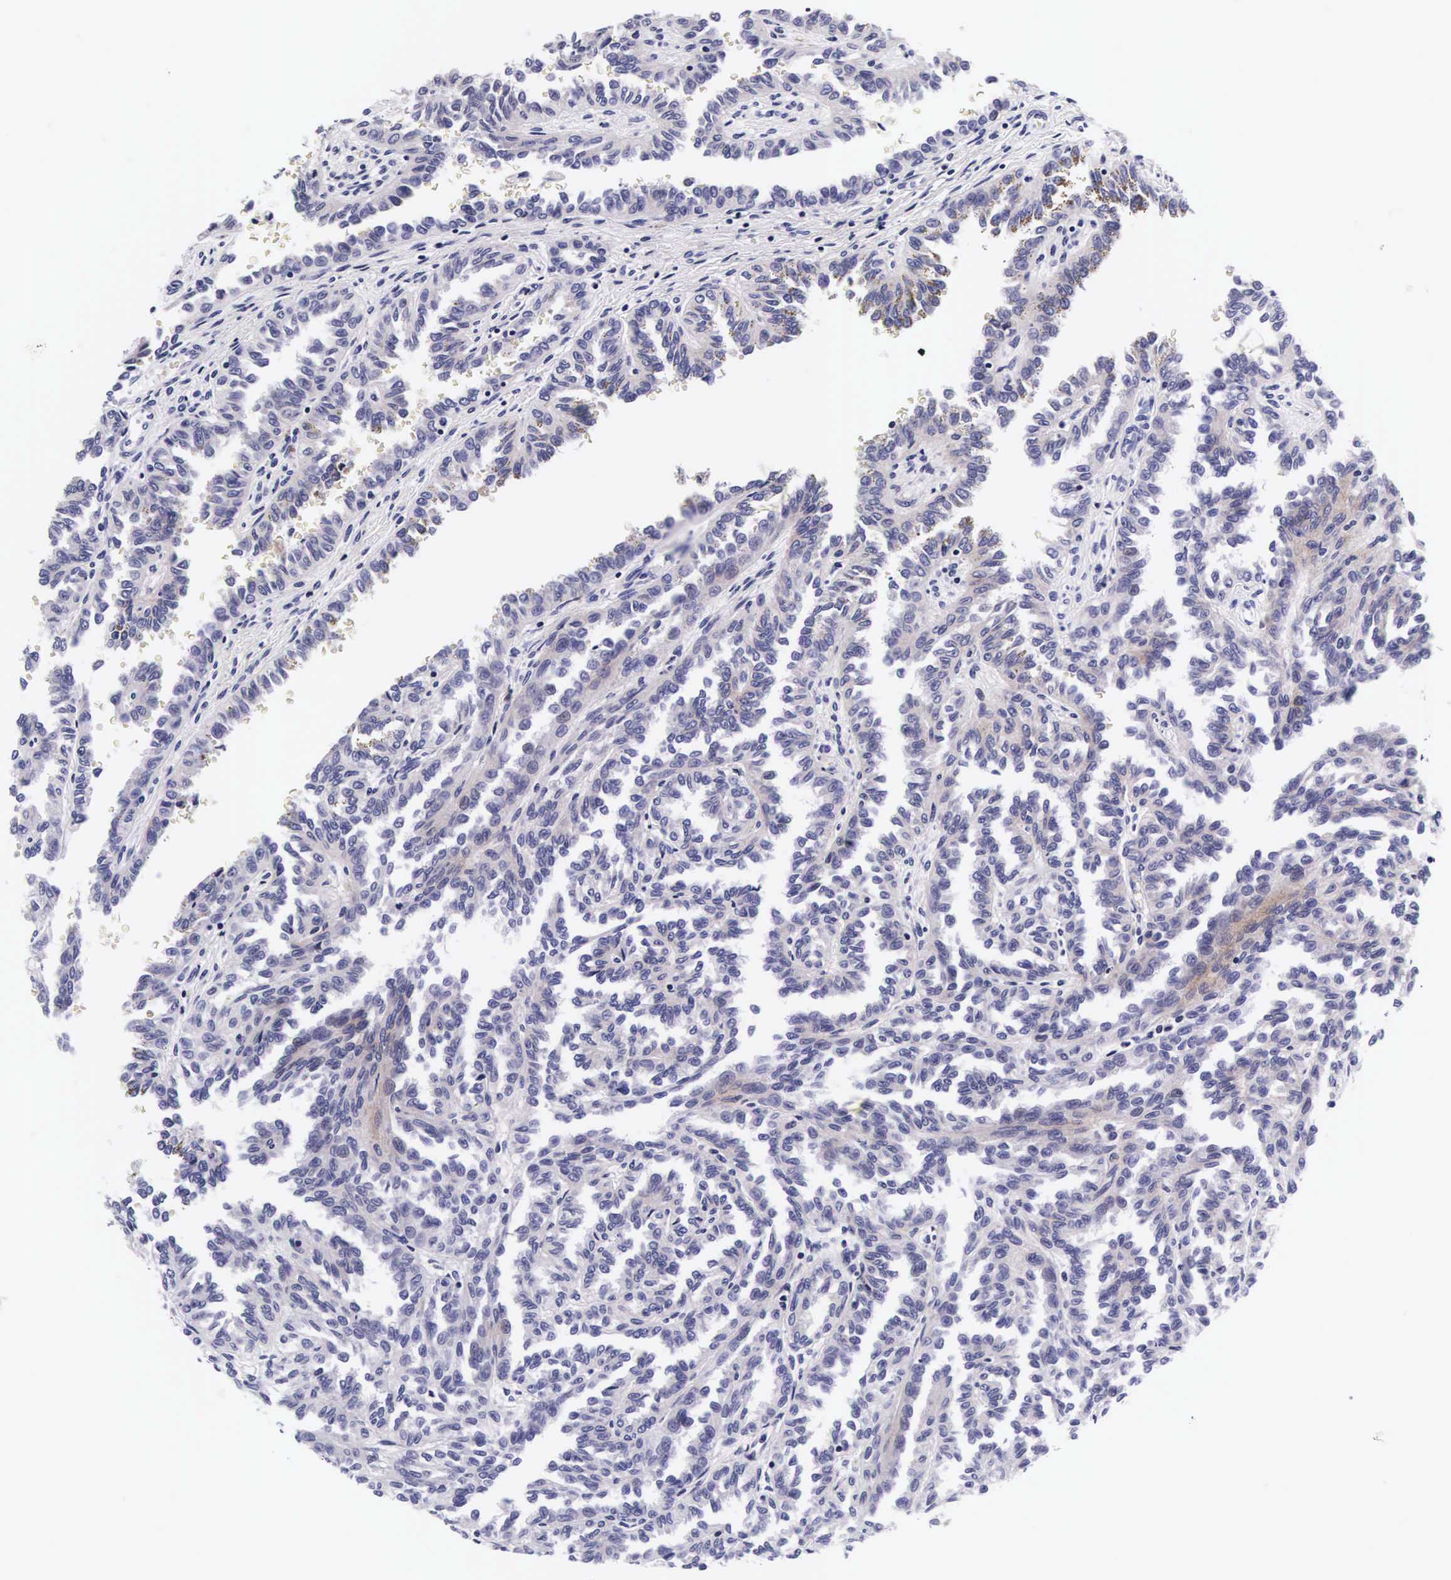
{"staining": {"intensity": "negative", "quantity": "none", "location": "none"}, "tissue": "renal cancer", "cell_type": "Tumor cells", "image_type": "cancer", "snomed": [{"axis": "morphology", "description": "Inflammation, NOS"}, {"axis": "morphology", "description": "Adenocarcinoma, NOS"}, {"axis": "topography", "description": "Kidney"}], "caption": "Protein analysis of adenocarcinoma (renal) reveals no significant staining in tumor cells.", "gene": "UPRT", "patient": {"sex": "male", "age": 68}}